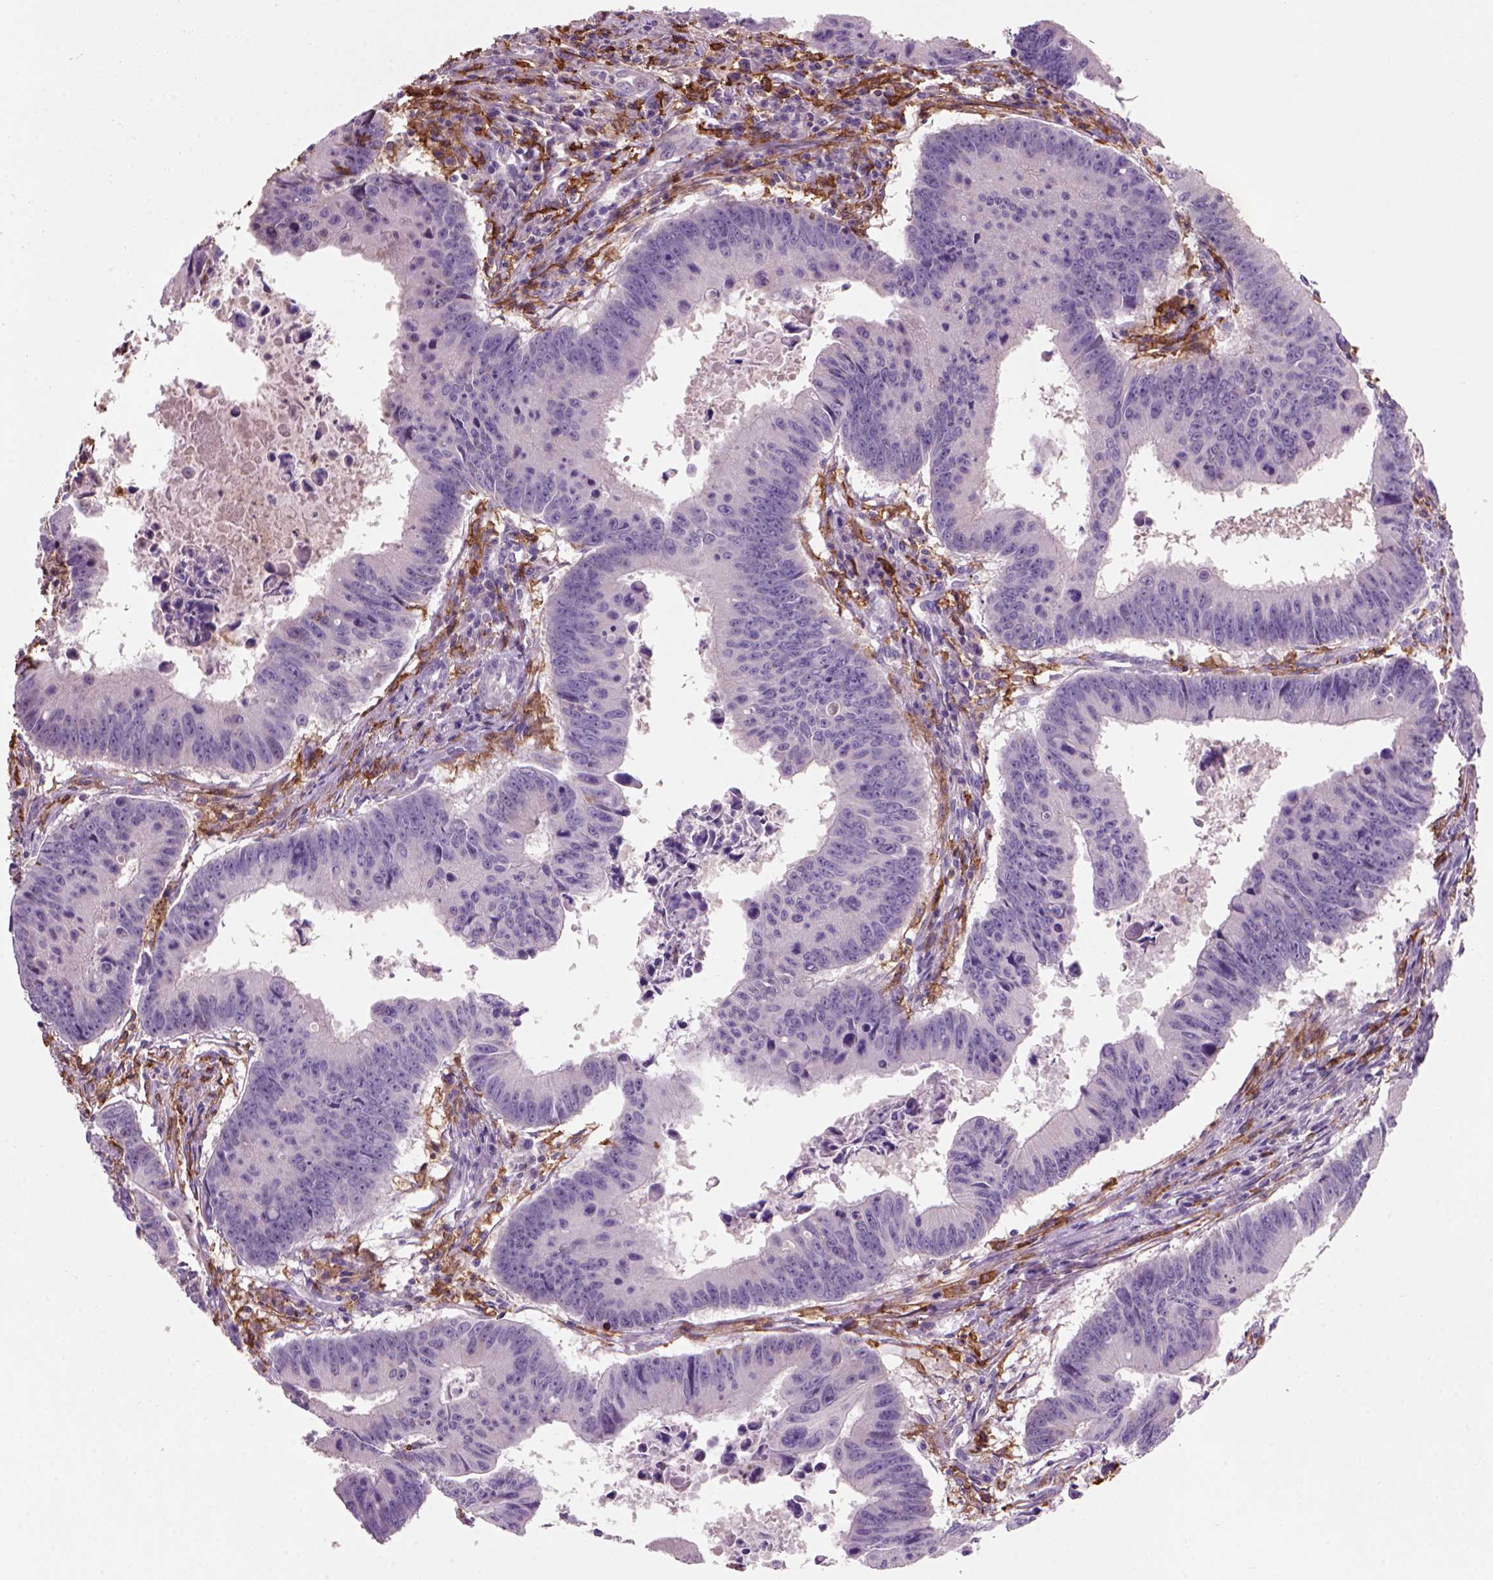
{"staining": {"intensity": "negative", "quantity": "none", "location": "none"}, "tissue": "colorectal cancer", "cell_type": "Tumor cells", "image_type": "cancer", "snomed": [{"axis": "morphology", "description": "Adenocarcinoma, NOS"}, {"axis": "topography", "description": "Colon"}], "caption": "An IHC image of adenocarcinoma (colorectal) is shown. There is no staining in tumor cells of adenocarcinoma (colorectal).", "gene": "CD14", "patient": {"sex": "female", "age": 87}}